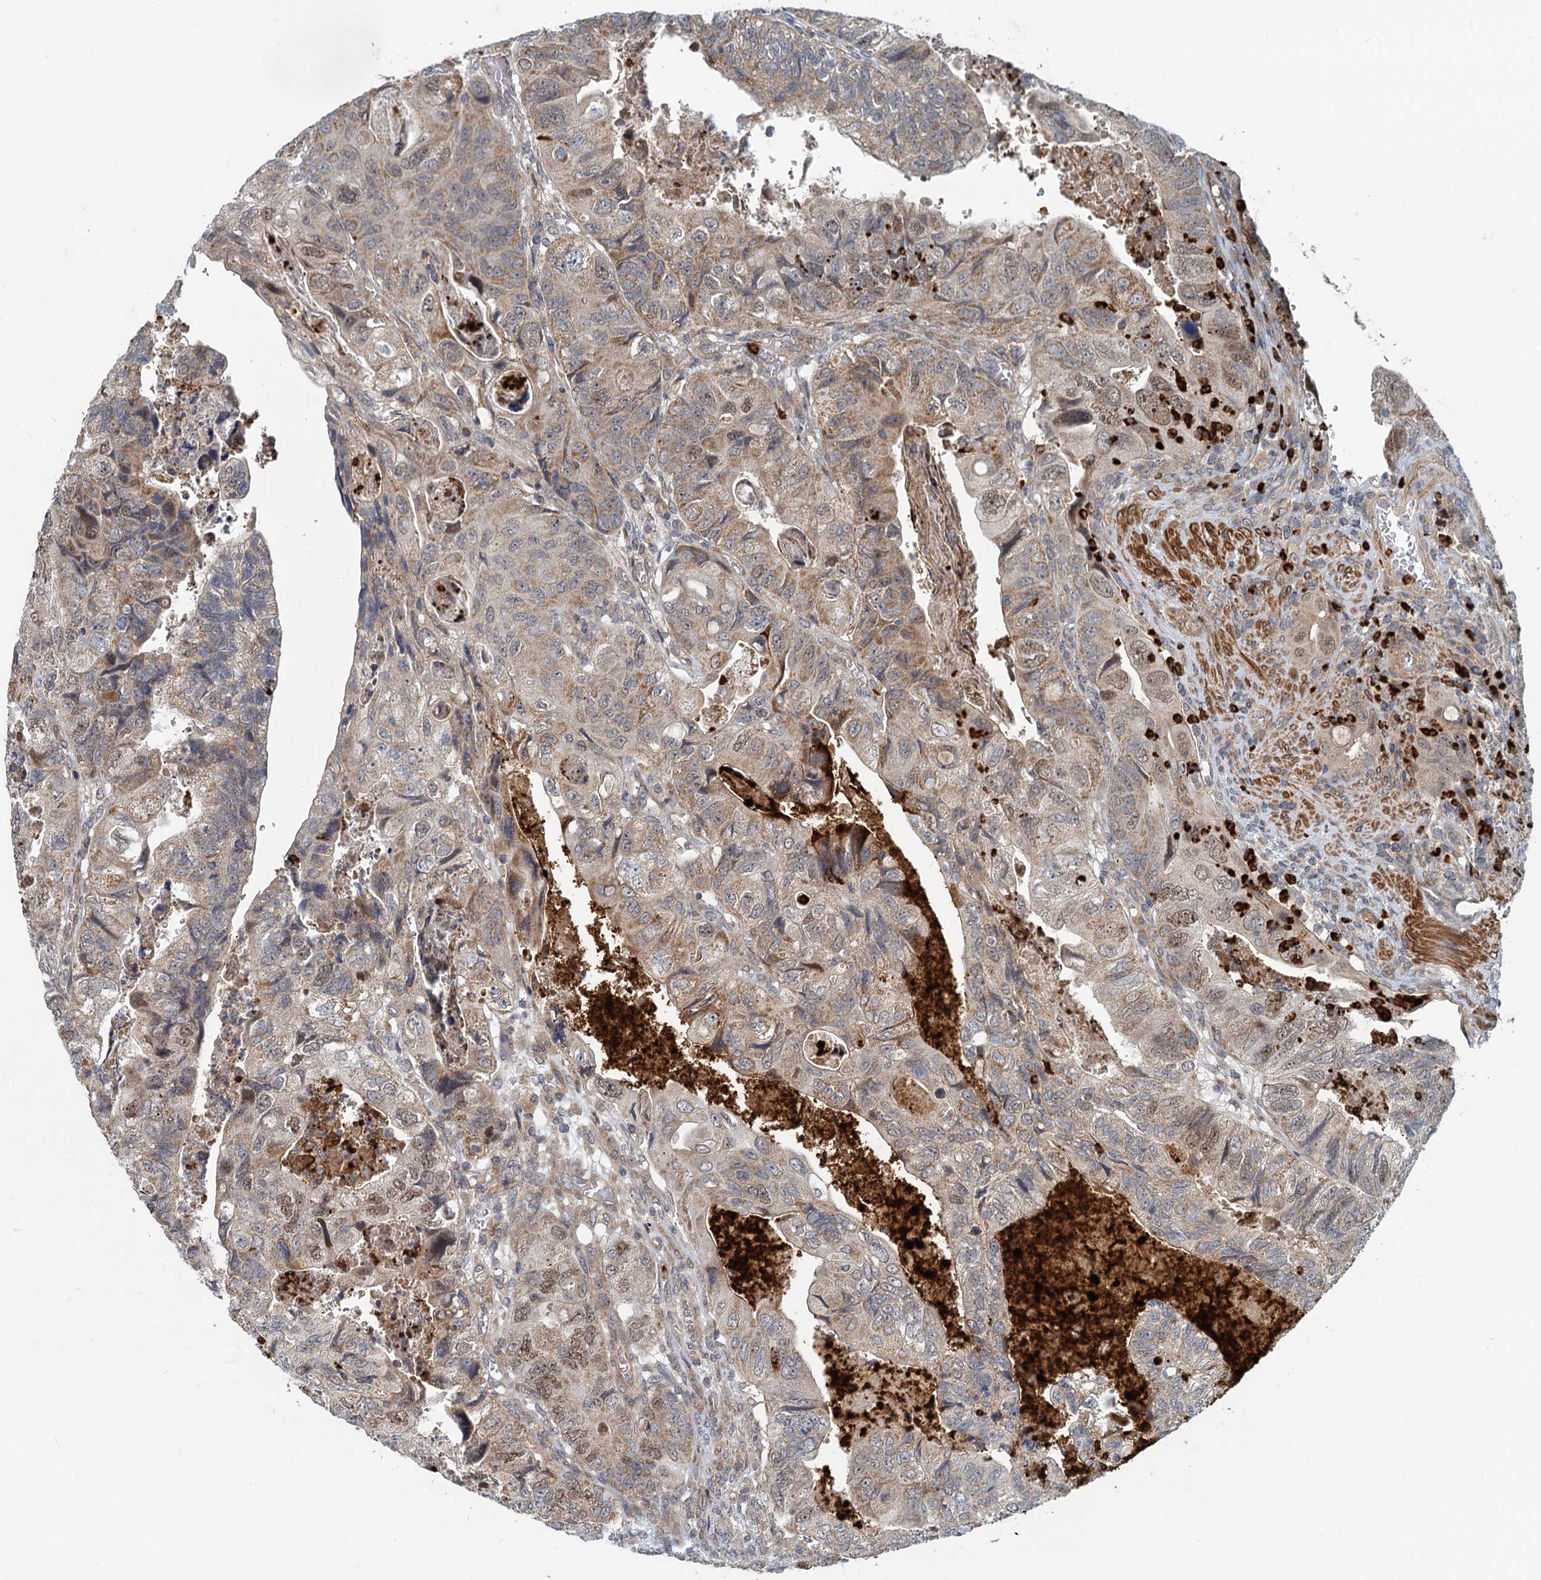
{"staining": {"intensity": "moderate", "quantity": "25%-75%", "location": "cytoplasmic/membranous,nuclear"}, "tissue": "colorectal cancer", "cell_type": "Tumor cells", "image_type": "cancer", "snomed": [{"axis": "morphology", "description": "Adenocarcinoma, NOS"}, {"axis": "topography", "description": "Rectum"}], "caption": "A medium amount of moderate cytoplasmic/membranous and nuclear staining is present in about 25%-75% of tumor cells in colorectal adenocarcinoma tissue.", "gene": "ADCY2", "patient": {"sex": "male", "age": 63}}